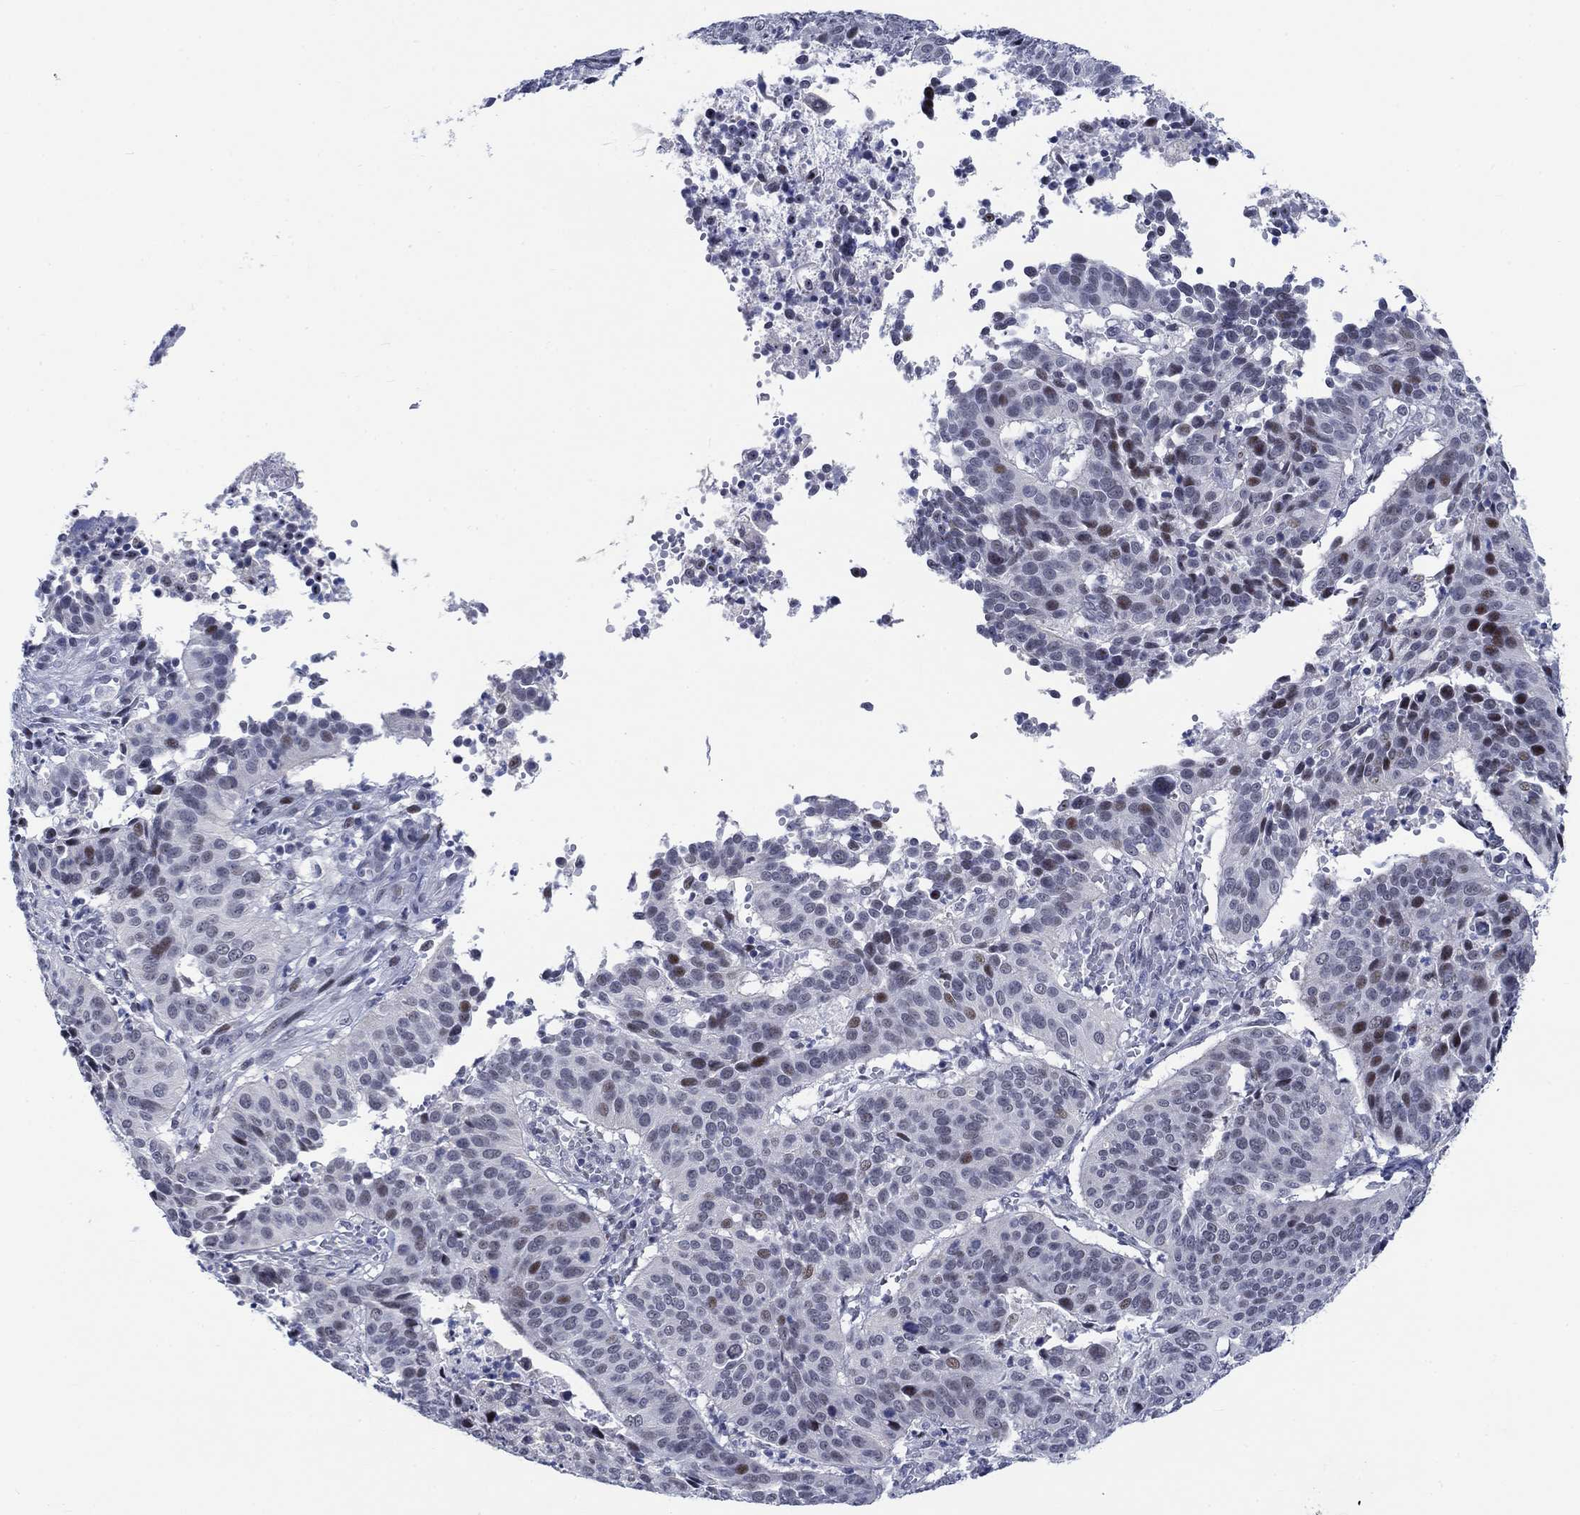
{"staining": {"intensity": "moderate", "quantity": "<25%", "location": "nuclear"}, "tissue": "cervical cancer", "cell_type": "Tumor cells", "image_type": "cancer", "snomed": [{"axis": "morphology", "description": "Normal tissue, NOS"}, {"axis": "morphology", "description": "Squamous cell carcinoma, NOS"}, {"axis": "topography", "description": "Cervix"}], "caption": "Squamous cell carcinoma (cervical) stained with a brown dye reveals moderate nuclear positive staining in approximately <25% of tumor cells.", "gene": "NEU3", "patient": {"sex": "female", "age": 39}}